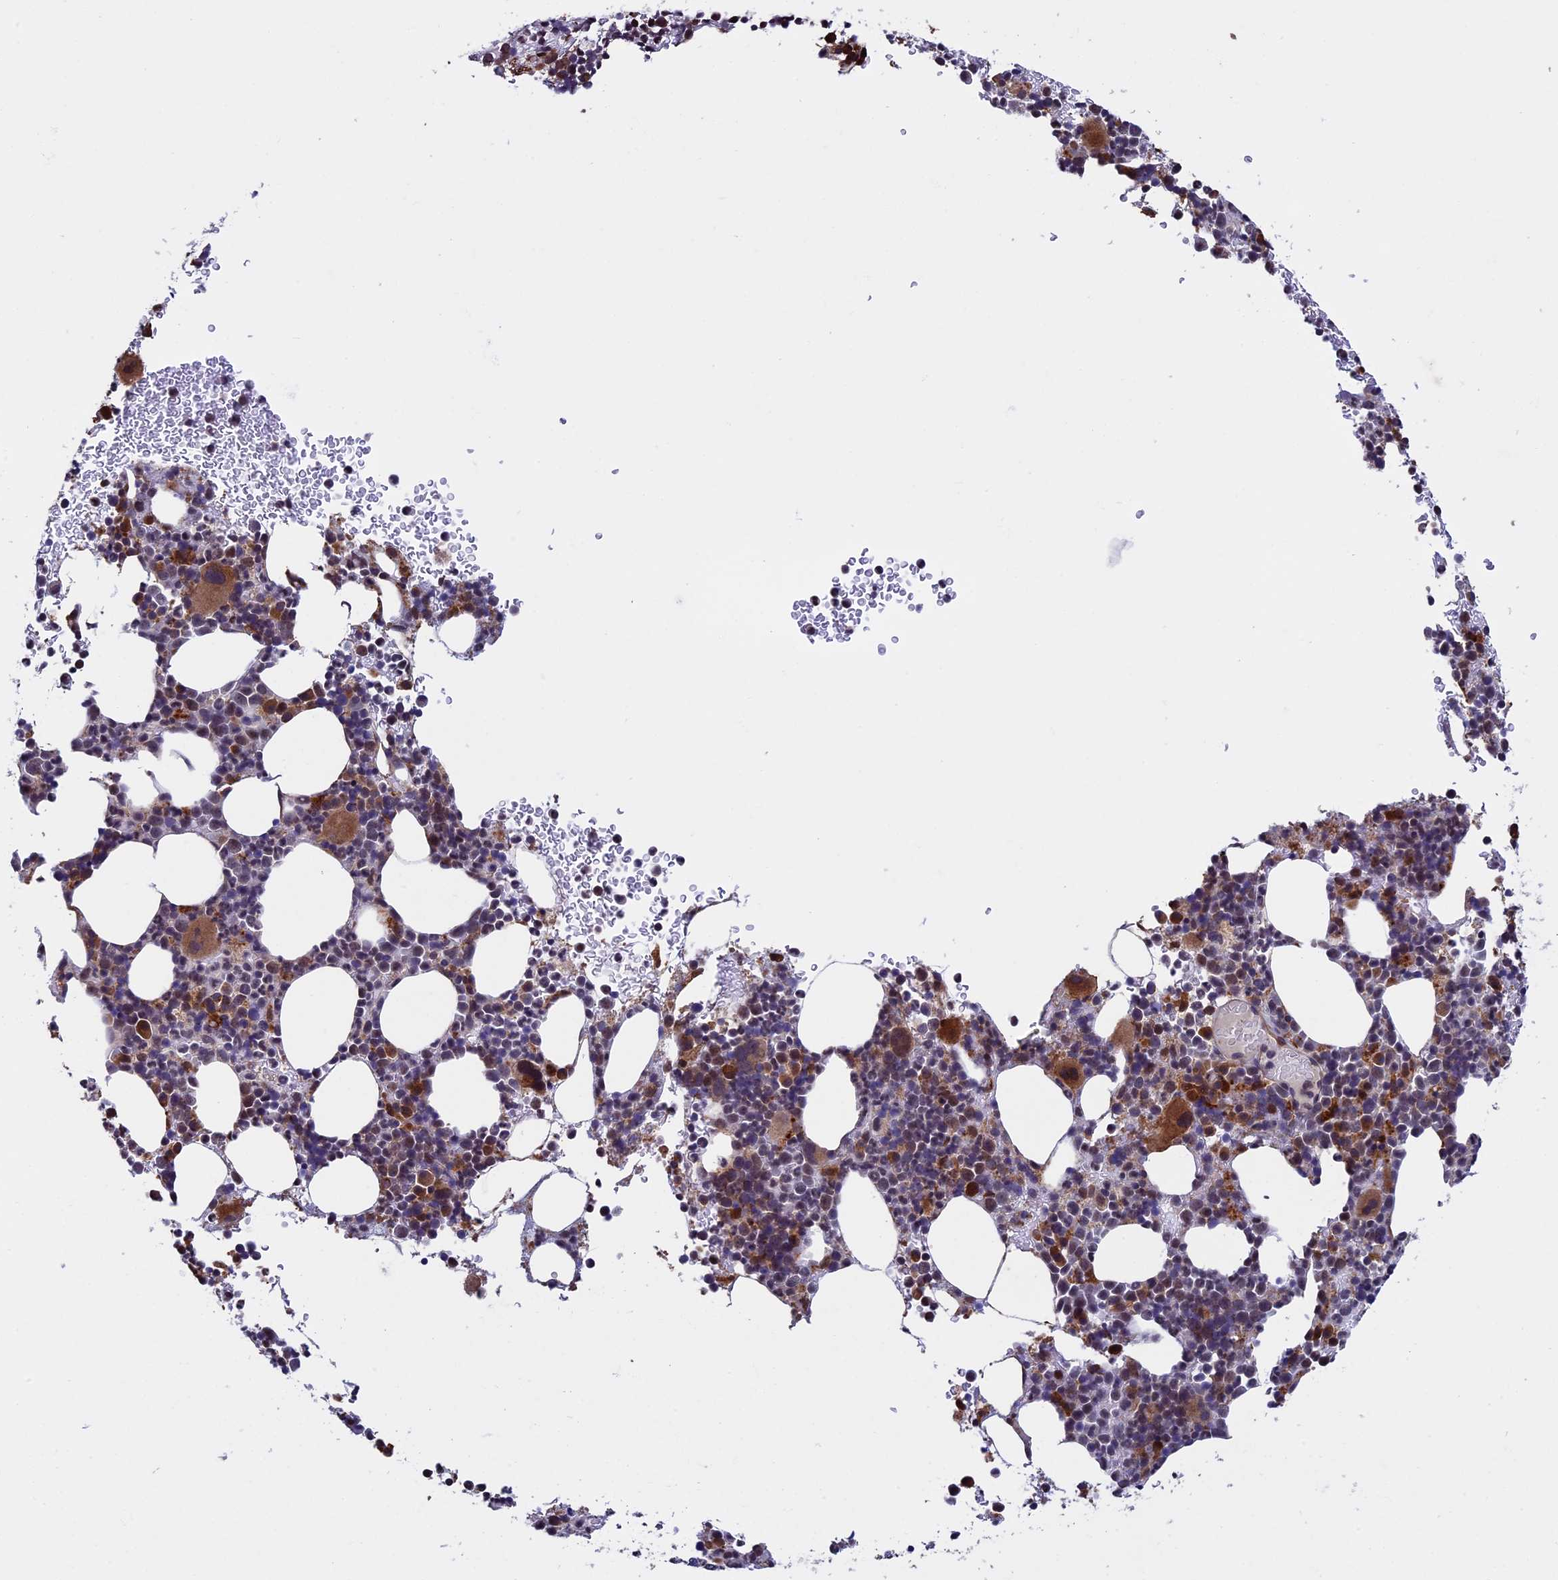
{"staining": {"intensity": "moderate", "quantity": "25%-75%", "location": "cytoplasmic/membranous"}, "tissue": "bone marrow", "cell_type": "Hematopoietic cells", "image_type": "normal", "snomed": [{"axis": "morphology", "description": "Normal tissue, NOS"}, {"axis": "topography", "description": "Bone marrow"}], "caption": "Protein expression analysis of unremarkable bone marrow reveals moderate cytoplasmic/membranous staining in about 25%-75% of hematopoietic cells. (DAB (3,3'-diaminobenzidine) = brown stain, brightfield microscopy at high magnification).", "gene": "RNF17", "patient": {"sex": "female", "age": 82}}